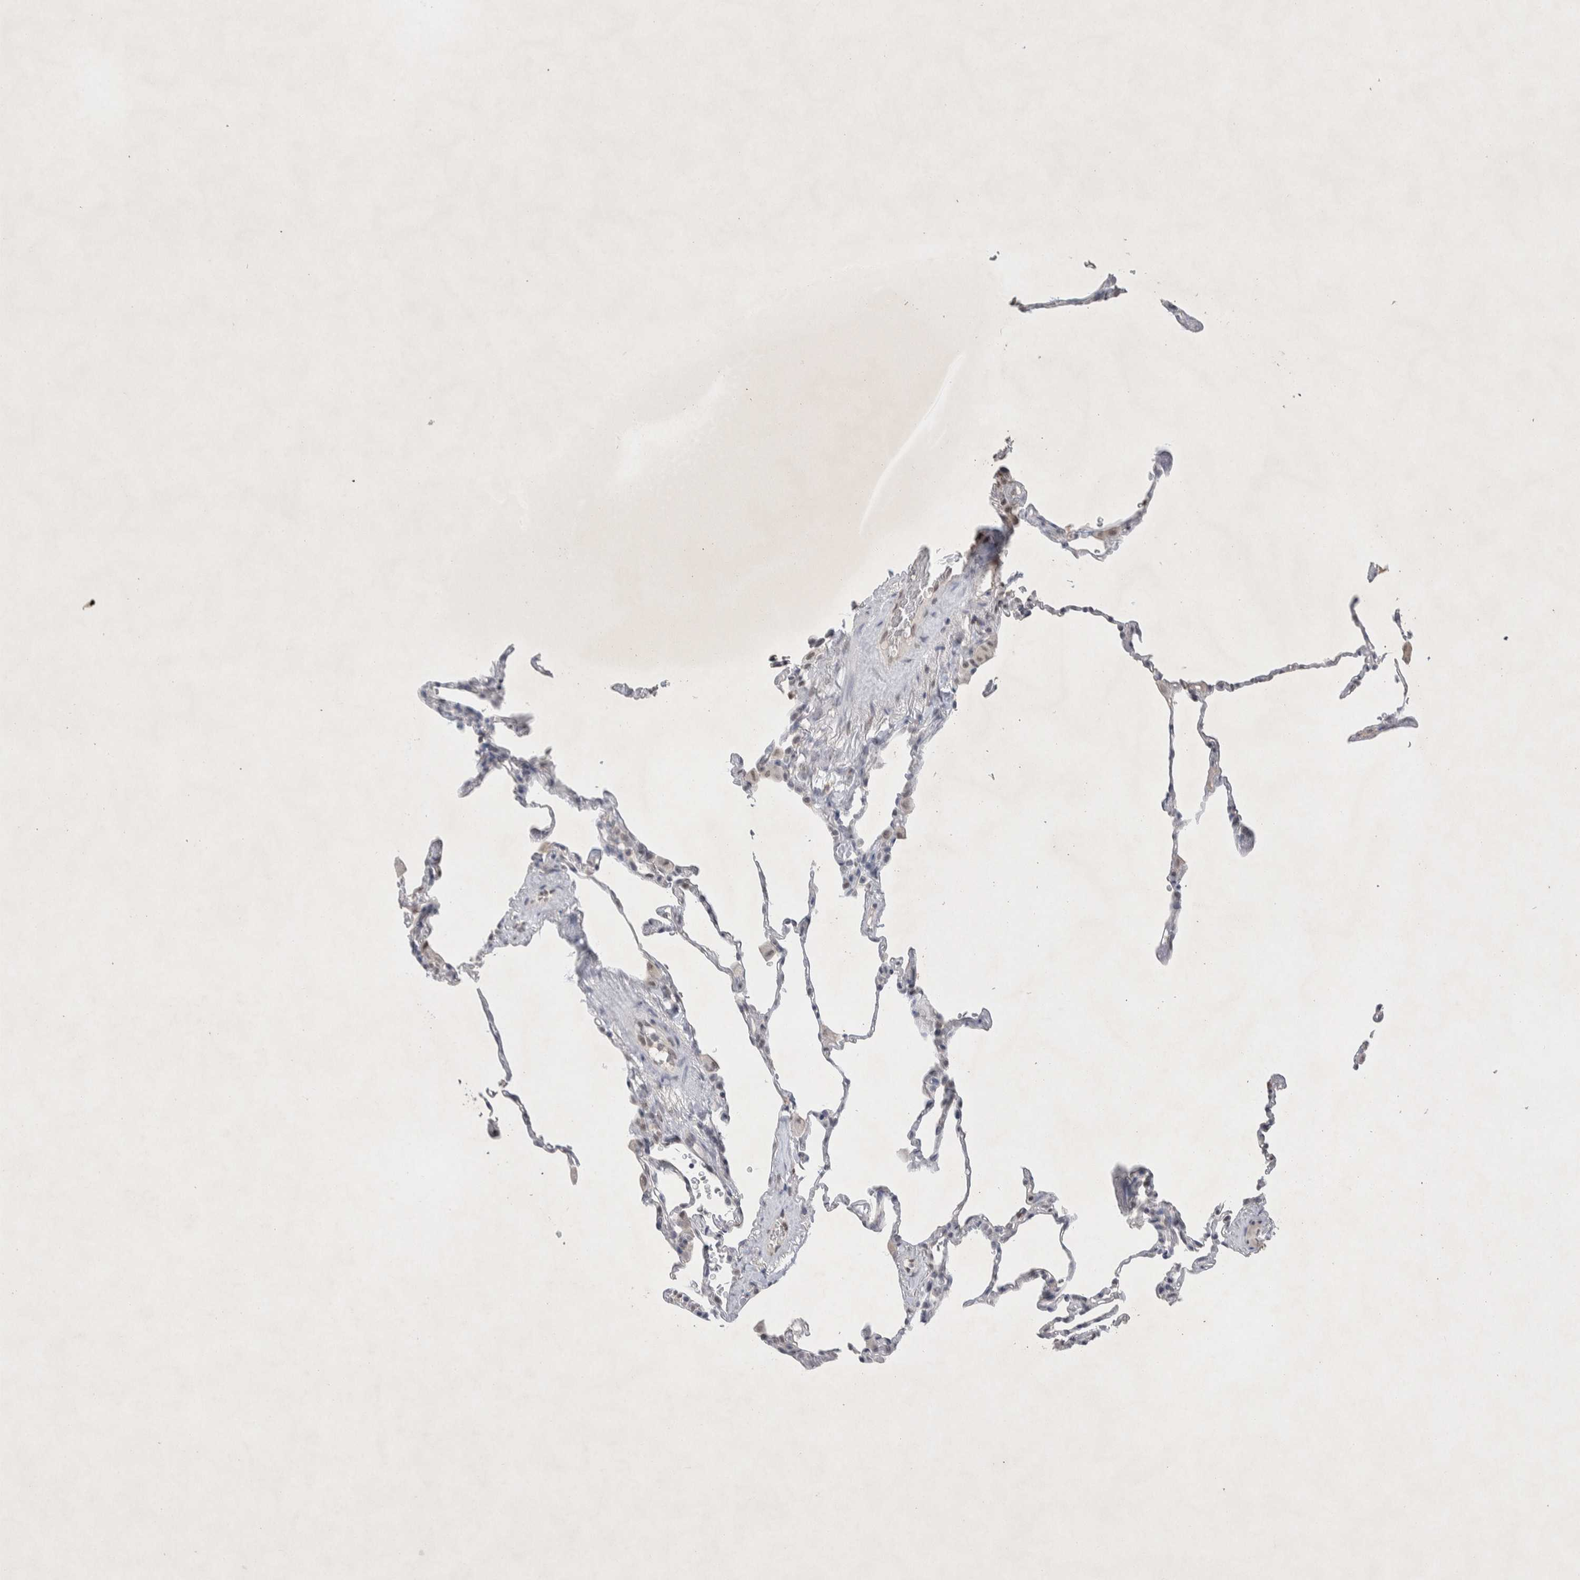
{"staining": {"intensity": "negative", "quantity": "none", "location": "none"}, "tissue": "lung", "cell_type": "Alveolar cells", "image_type": "normal", "snomed": [{"axis": "morphology", "description": "Normal tissue, NOS"}, {"axis": "topography", "description": "Lung"}], "caption": "High power microscopy image of an immunohistochemistry (IHC) micrograph of normal lung, revealing no significant staining in alveolar cells.", "gene": "PRMT1", "patient": {"sex": "male", "age": 59}}